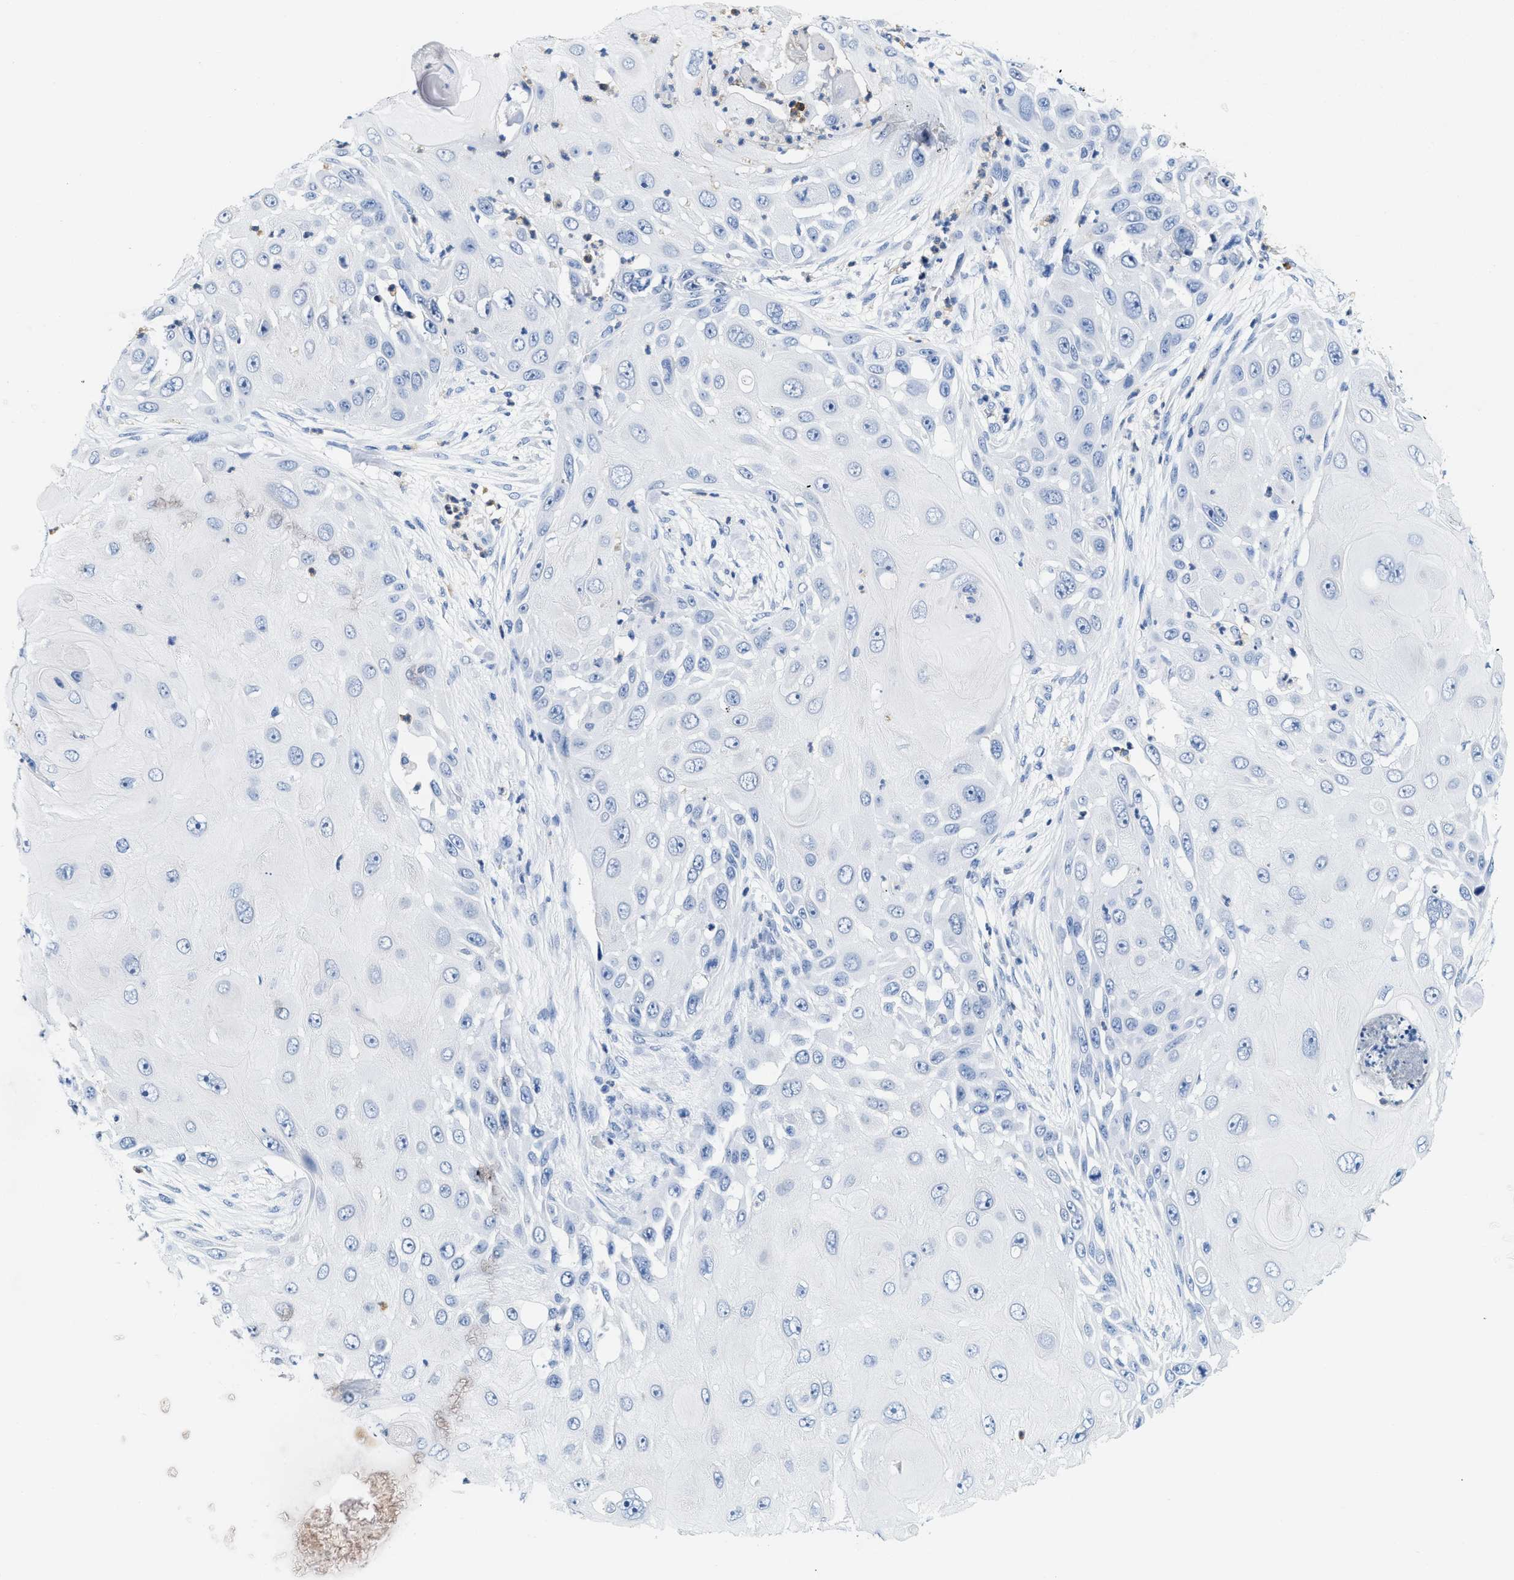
{"staining": {"intensity": "negative", "quantity": "none", "location": "none"}, "tissue": "skin cancer", "cell_type": "Tumor cells", "image_type": "cancer", "snomed": [{"axis": "morphology", "description": "Squamous cell carcinoma, NOS"}, {"axis": "topography", "description": "Skin"}], "caption": "A high-resolution histopathology image shows IHC staining of skin cancer (squamous cell carcinoma), which shows no significant staining in tumor cells. The staining was performed using DAB (3,3'-diaminobenzidine) to visualize the protein expression in brown, while the nuclei were stained in blue with hematoxylin (Magnification: 20x).", "gene": "CR1", "patient": {"sex": "female", "age": 44}}